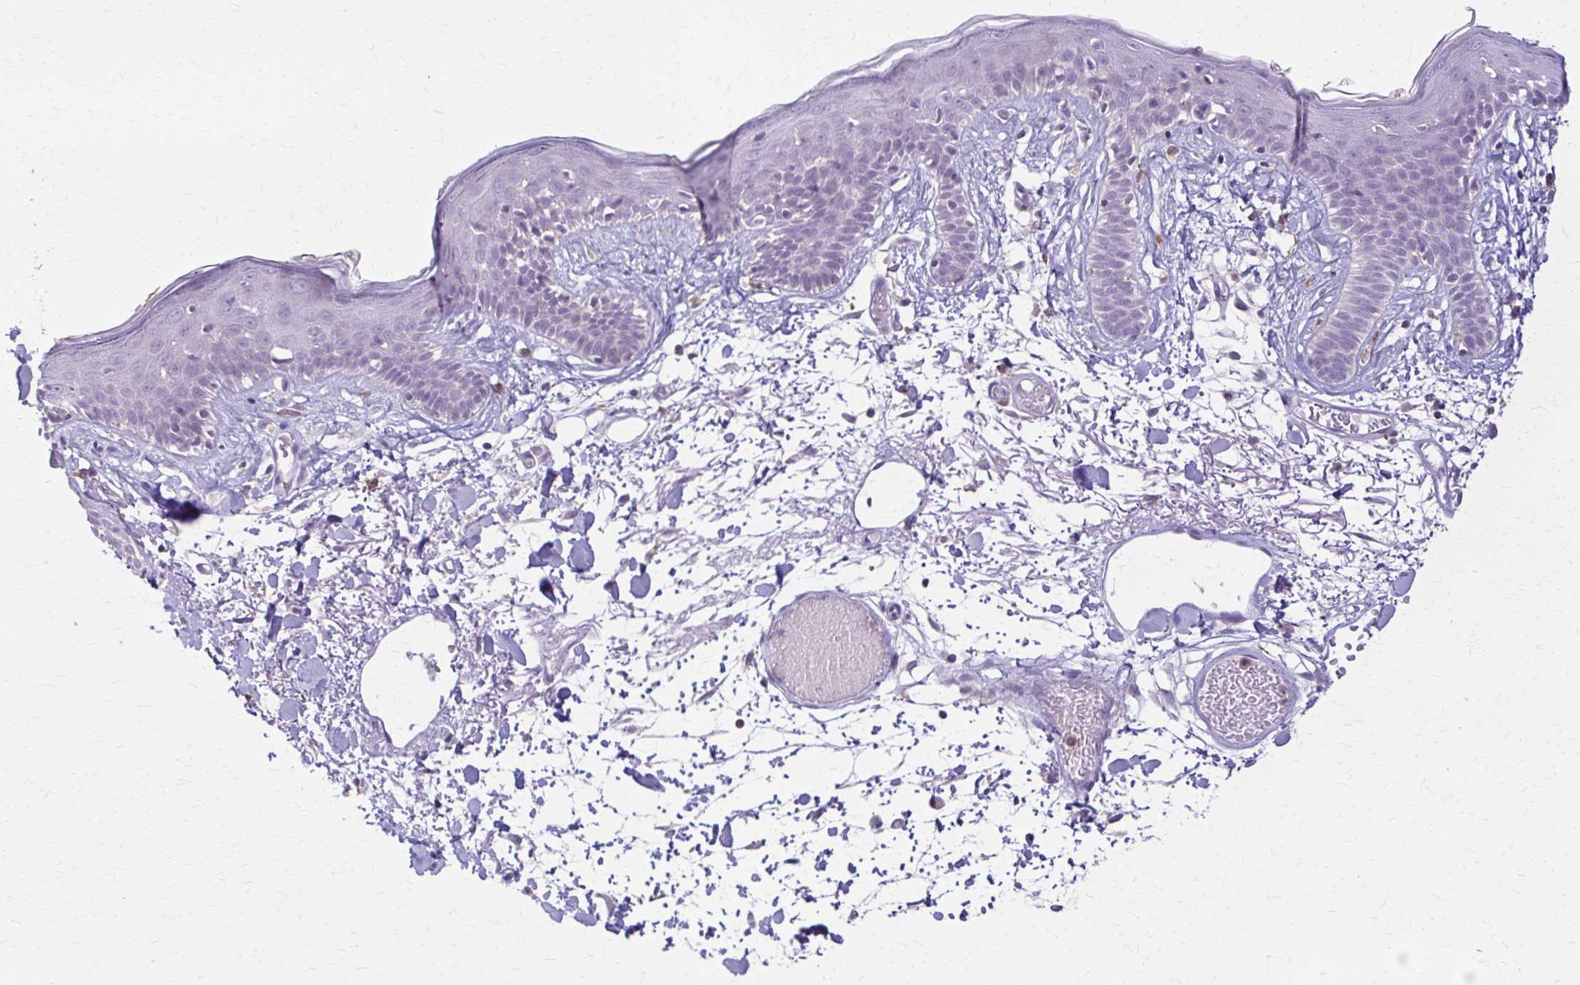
{"staining": {"intensity": "negative", "quantity": "none", "location": "none"}, "tissue": "skin", "cell_type": "Fibroblasts", "image_type": "normal", "snomed": [{"axis": "morphology", "description": "Normal tissue, NOS"}, {"axis": "topography", "description": "Skin"}], "caption": "Immunohistochemistry (IHC) of normal human skin shows no positivity in fibroblasts.", "gene": "PIK3AP1", "patient": {"sex": "male", "age": 79}}